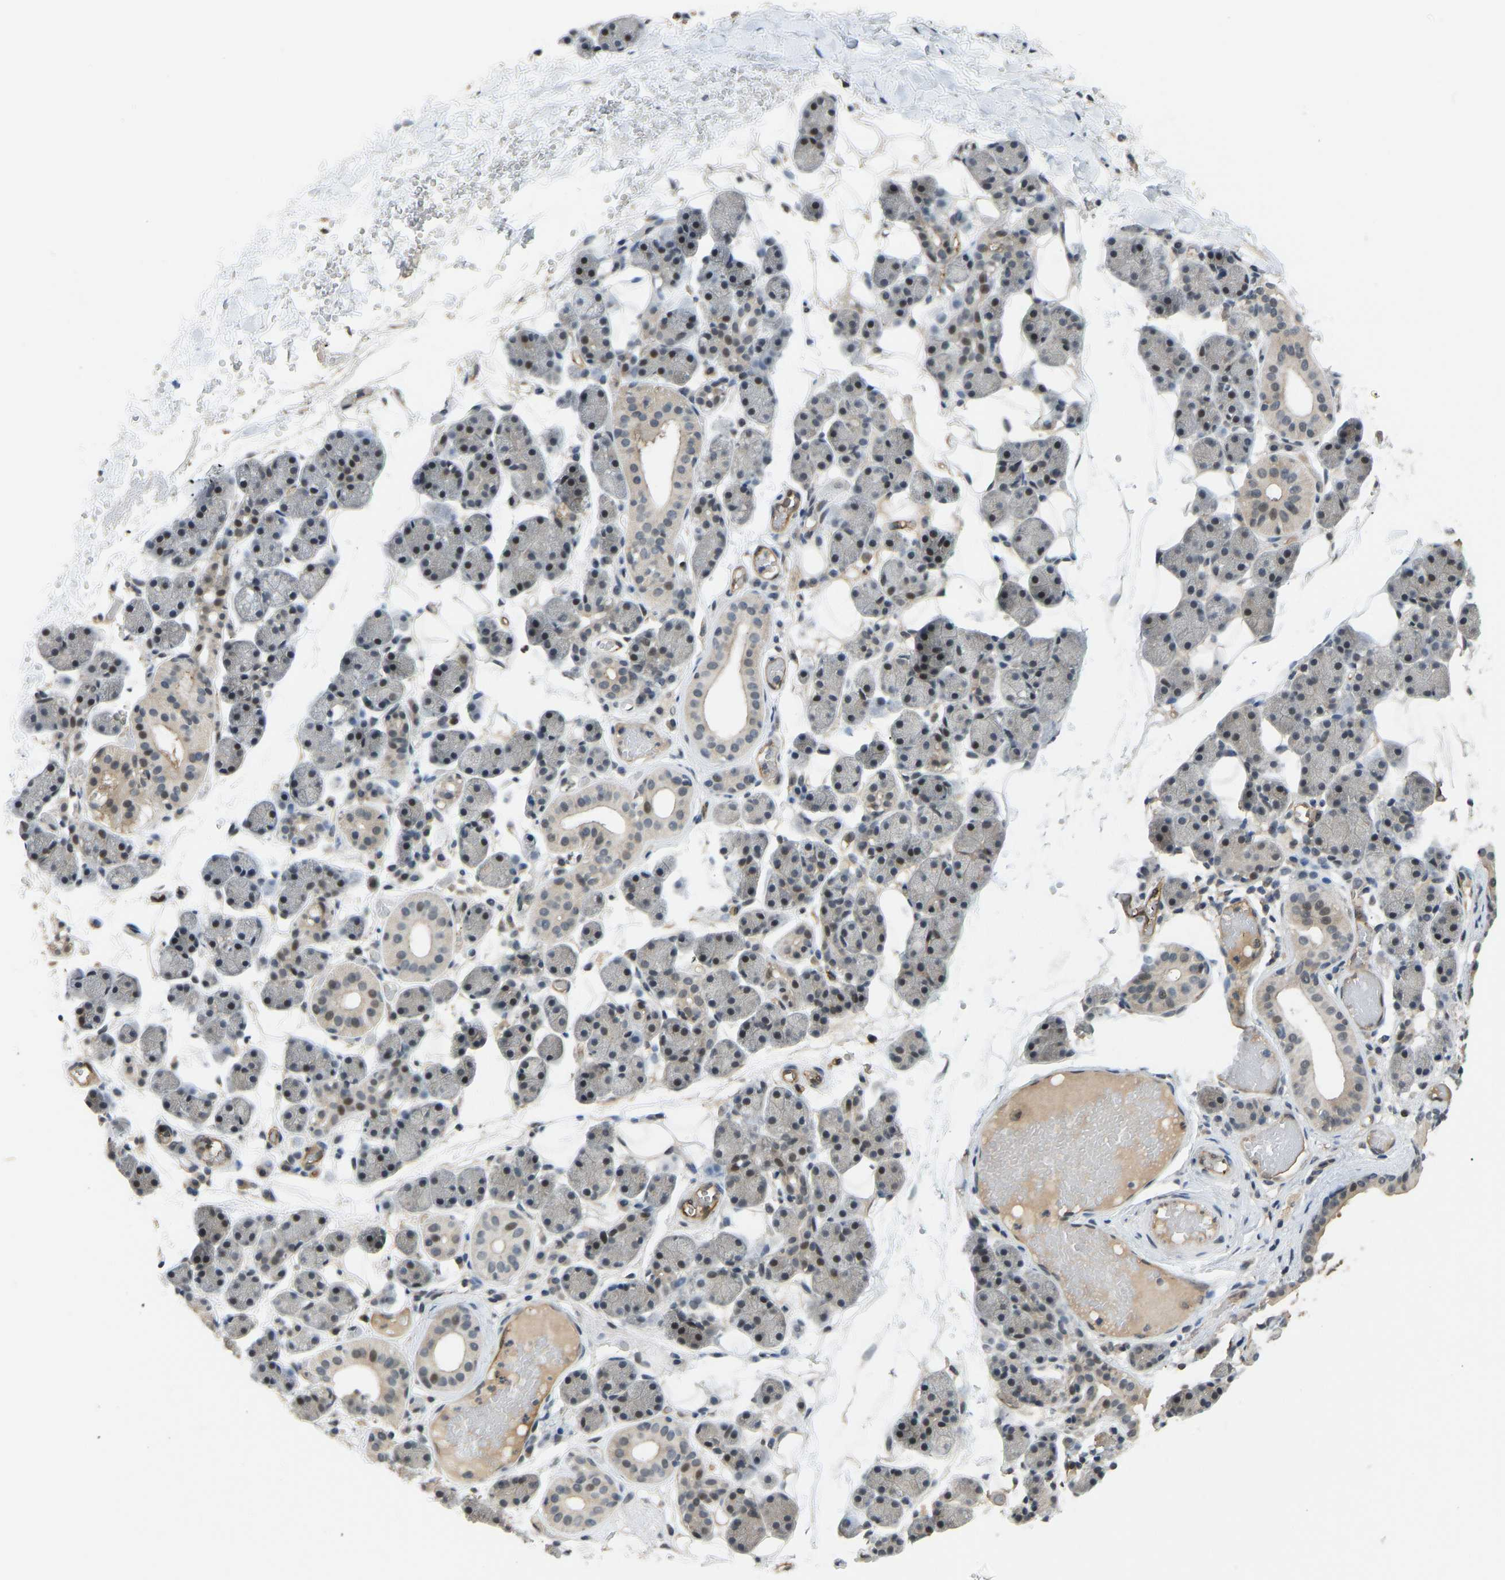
{"staining": {"intensity": "moderate", "quantity": "<25%", "location": "nuclear"}, "tissue": "salivary gland", "cell_type": "Glandular cells", "image_type": "normal", "snomed": [{"axis": "morphology", "description": "Normal tissue, NOS"}, {"axis": "topography", "description": "Salivary gland"}], "caption": "Protein staining displays moderate nuclear expression in approximately <25% of glandular cells in unremarkable salivary gland.", "gene": "CCT8", "patient": {"sex": "female", "age": 33}}